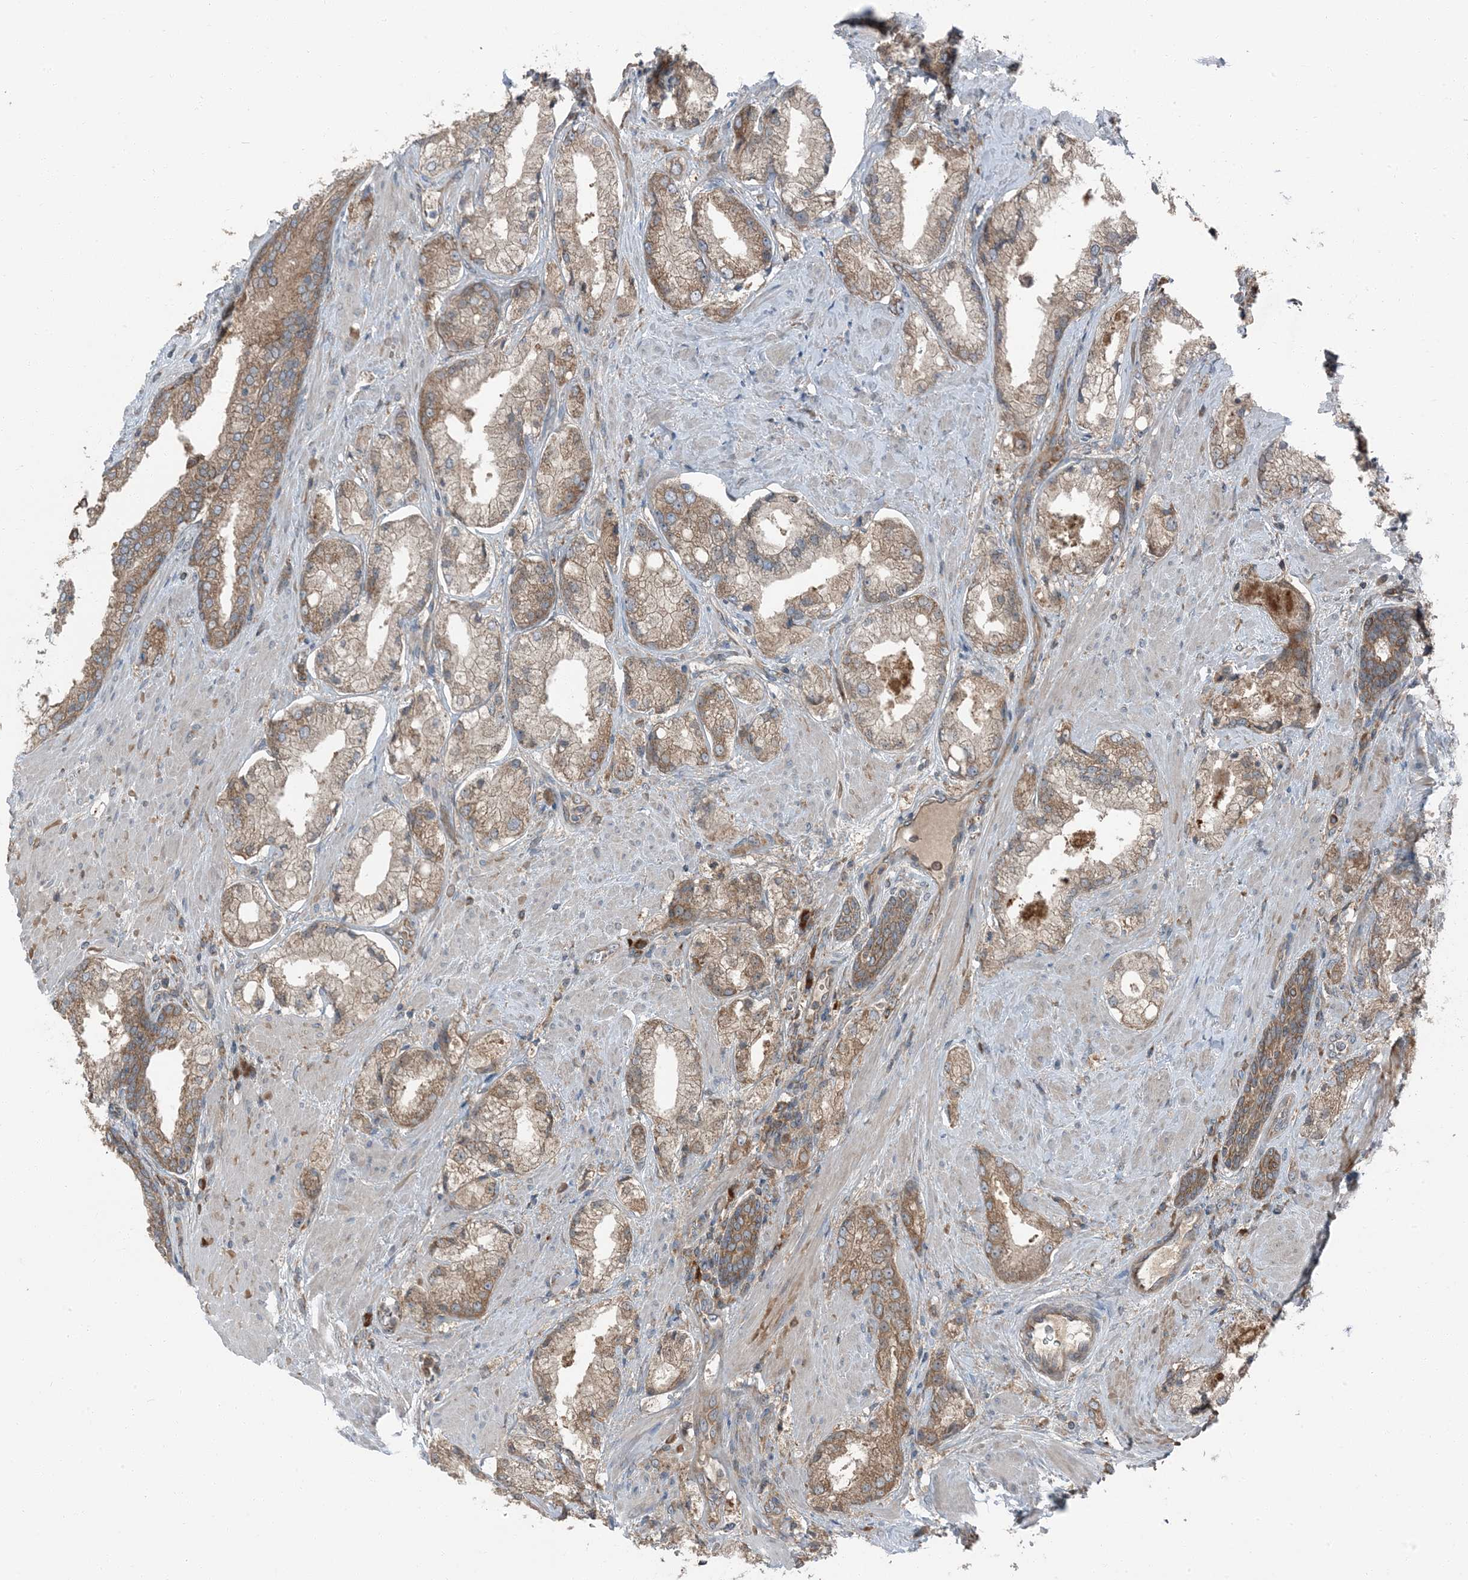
{"staining": {"intensity": "moderate", "quantity": ">75%", "location": "cytoplasmic/membranous"}, "tissue": "prostate cancer", "cell_type": "Tumor cells", "image_type": "cancer", "snomed": [{"axis": "morphology", "description": "Adenocarcinoma, Low grade"}, {"axis": "topography", "description": "Prostate"}], "caption": "A medium amount of moderate cytoplasmic/membranous positivity is seen in approximately >75% of tumor cells in prostate cancer (adenocarcinoma (low-grade)) tissue.", "gene": "RAB3GAP1", "patient": {"sex": "male", "age": 67}}